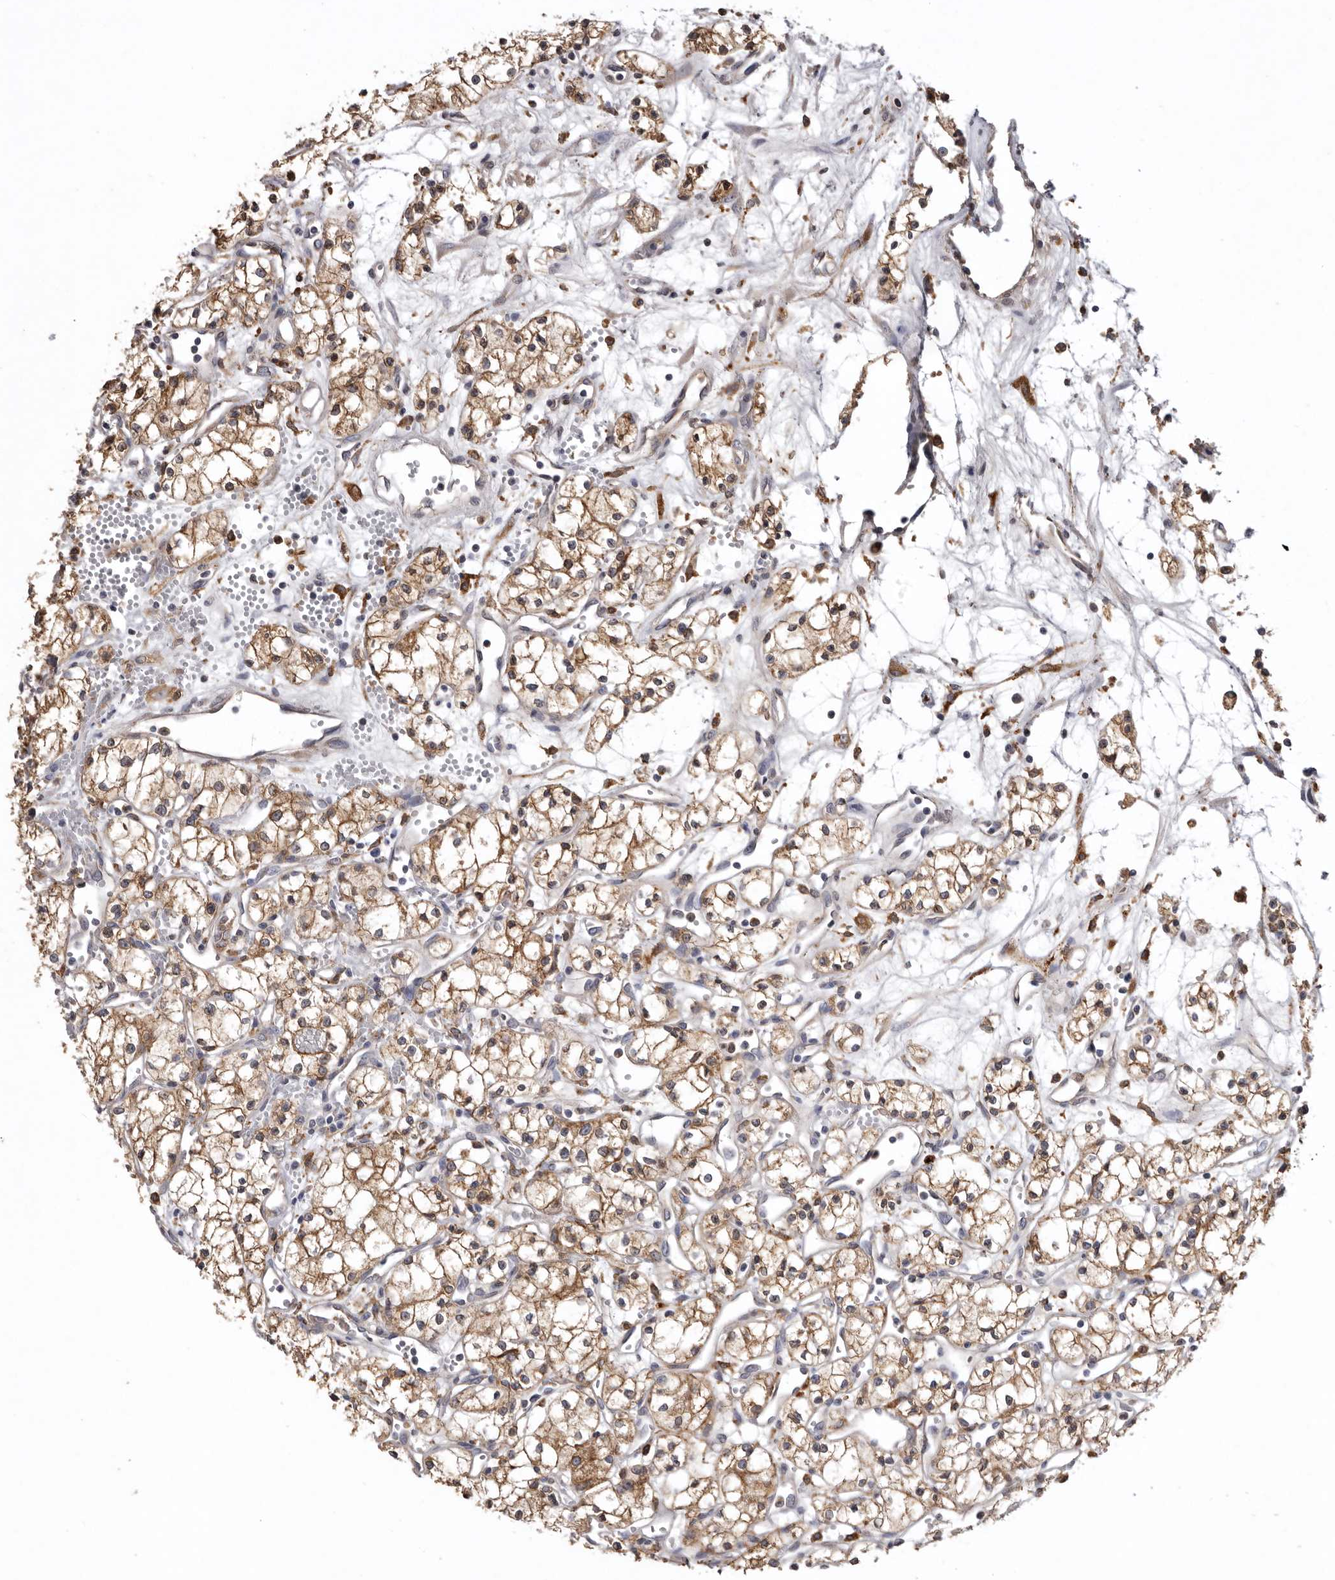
{"staining": {"intensity": "moderate", "quantity": ">75%", "location": "cytoplasmic/membranous"}, "tissue": "renal cancer", "cell_type": "Tumor cells", "image_type": "cancer", "snomed": [{"axis": "morphology", "description": "Adenocarcinoma, NOS"}, {"axis": "topography", "description": "Kidney"}], "caption": "A medium amount of moderate cytoplasmic/membranous staining is appreciated in about >75% of tumor cells in renal cancer (adenocarcinoma) tissue. (DAB (3,3'-diaminobenzidine) IHC, brown staining for protein, blue staining for nuclei).", "gene": "INKA2", "patient": {"sex": "male", "age": 59}}